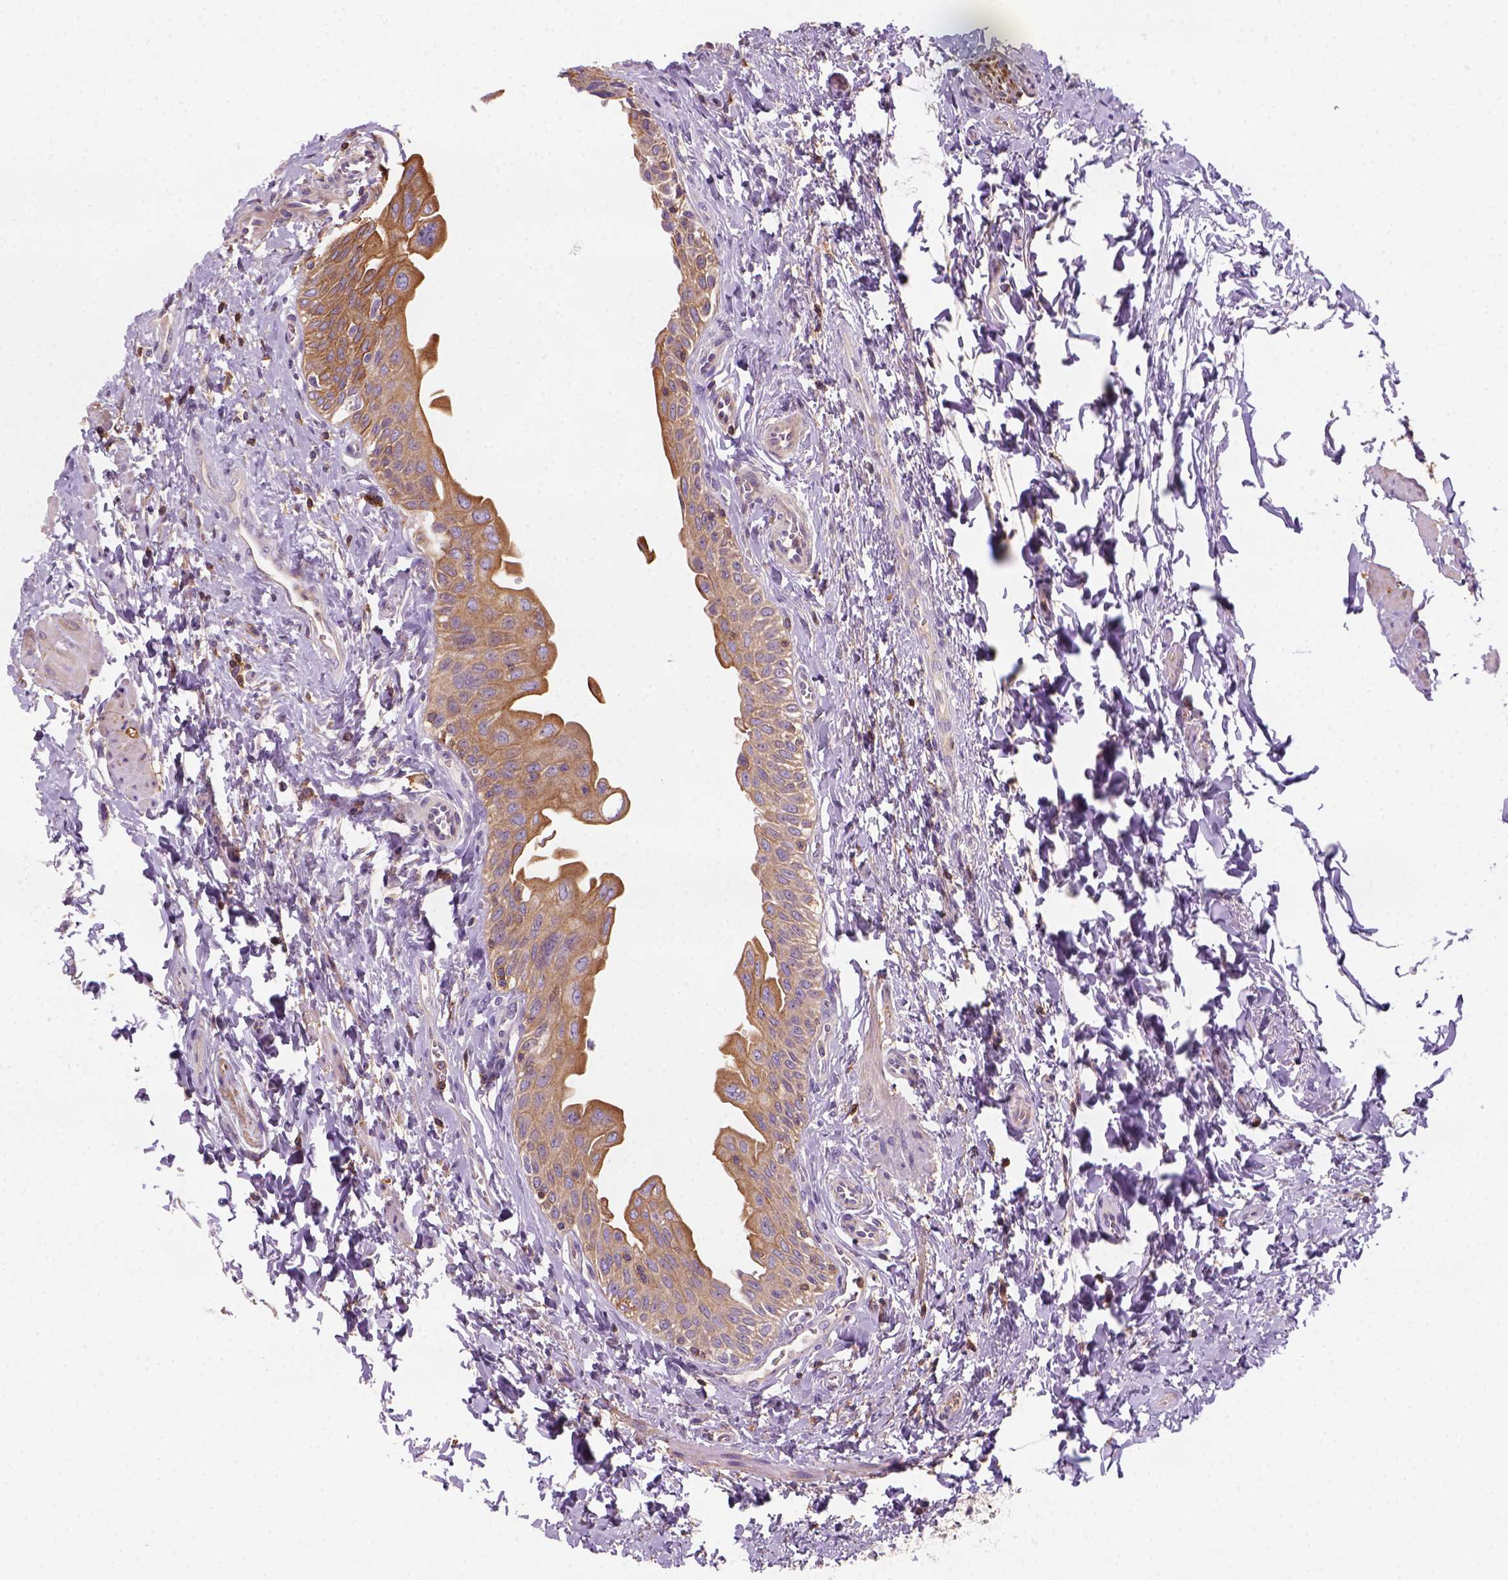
{"staining": {"intensity": "moderate", "quantity": ">75%", "location": "cytoplasmic/membranous"}, "tissue": "urinary bladder", "cell_type": "Urothelial cells", "image_type": "normal", "snomed": [{"axis": "morphology", "description": "Normal tissue, NOS"}, {"axis": "topography", "description": "Urinary bladder"}], "caption": "Protein expression analysis of benign human urinary bladder reveals moderate cytoplasmic/membranous positivity in about >75% of urothelial cells. (IHC, brightfield microscopy, high magnification).", "gene": "GPRC5D", "patient": {"sex": "male", "age": 56}}